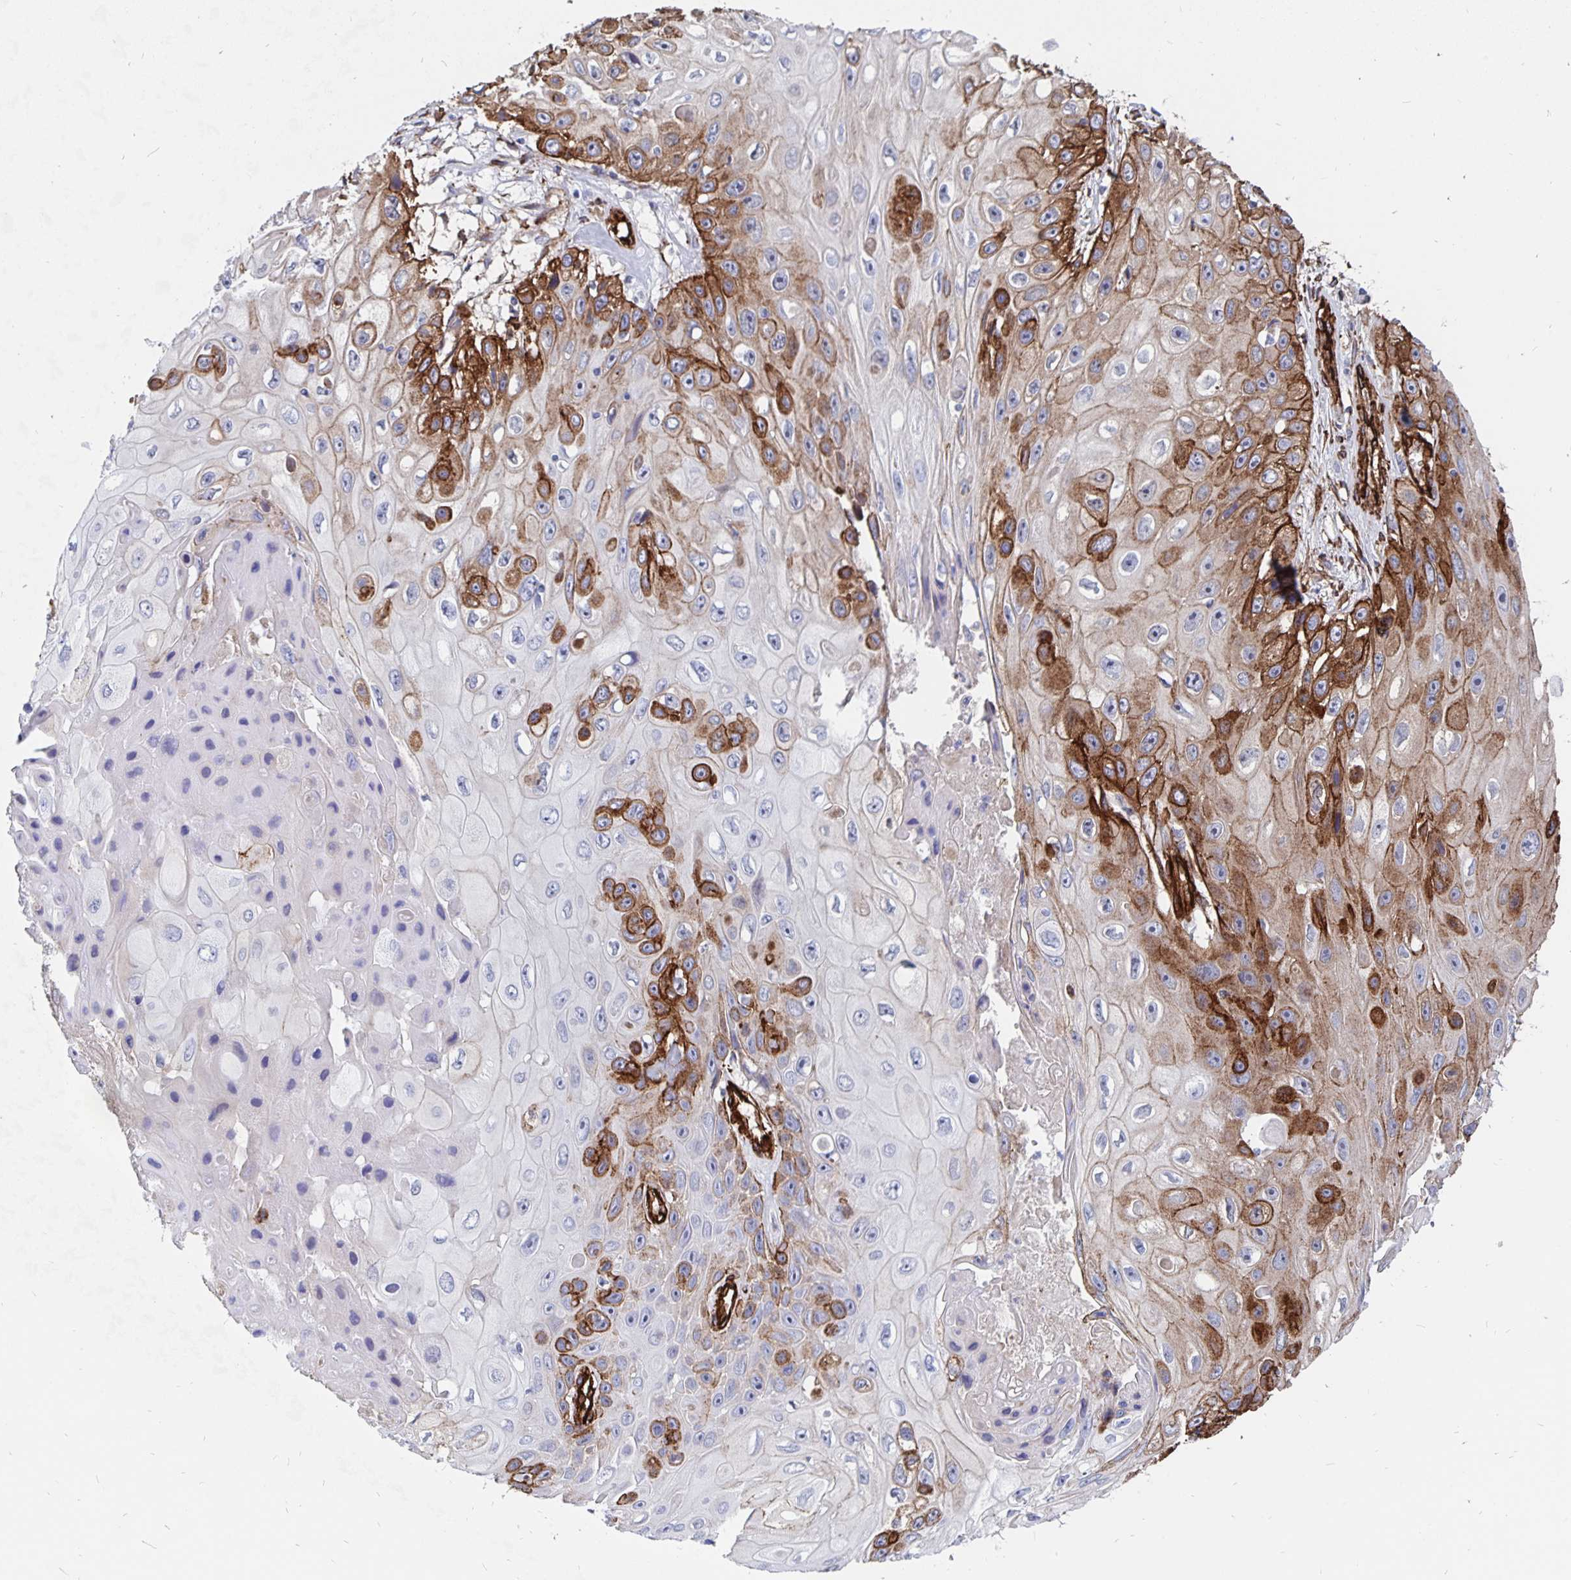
{"staining": {"intensity": "strong", "quantity": "25%-75%", "location": "cytoplasmic/membranous"}, "tissue": "skin cancer", "cell_type": "Tumor cells", "image_type": "cancer", "snomed": [{"axis": "morphology", "description": "Squamous cell carcinoma, NOS"}, {"axis": "topography", "description": "Skin"}], "caption": "The immunohistochemical stain shows strong cytoplasmic/membranous expression in tumor cells of skin cancer tissue. (brown staining indicates protein expression, while blue staining denotes nuclei).", "gene": "DCHS2", "patient": {"sex": "male", "age": 82}}